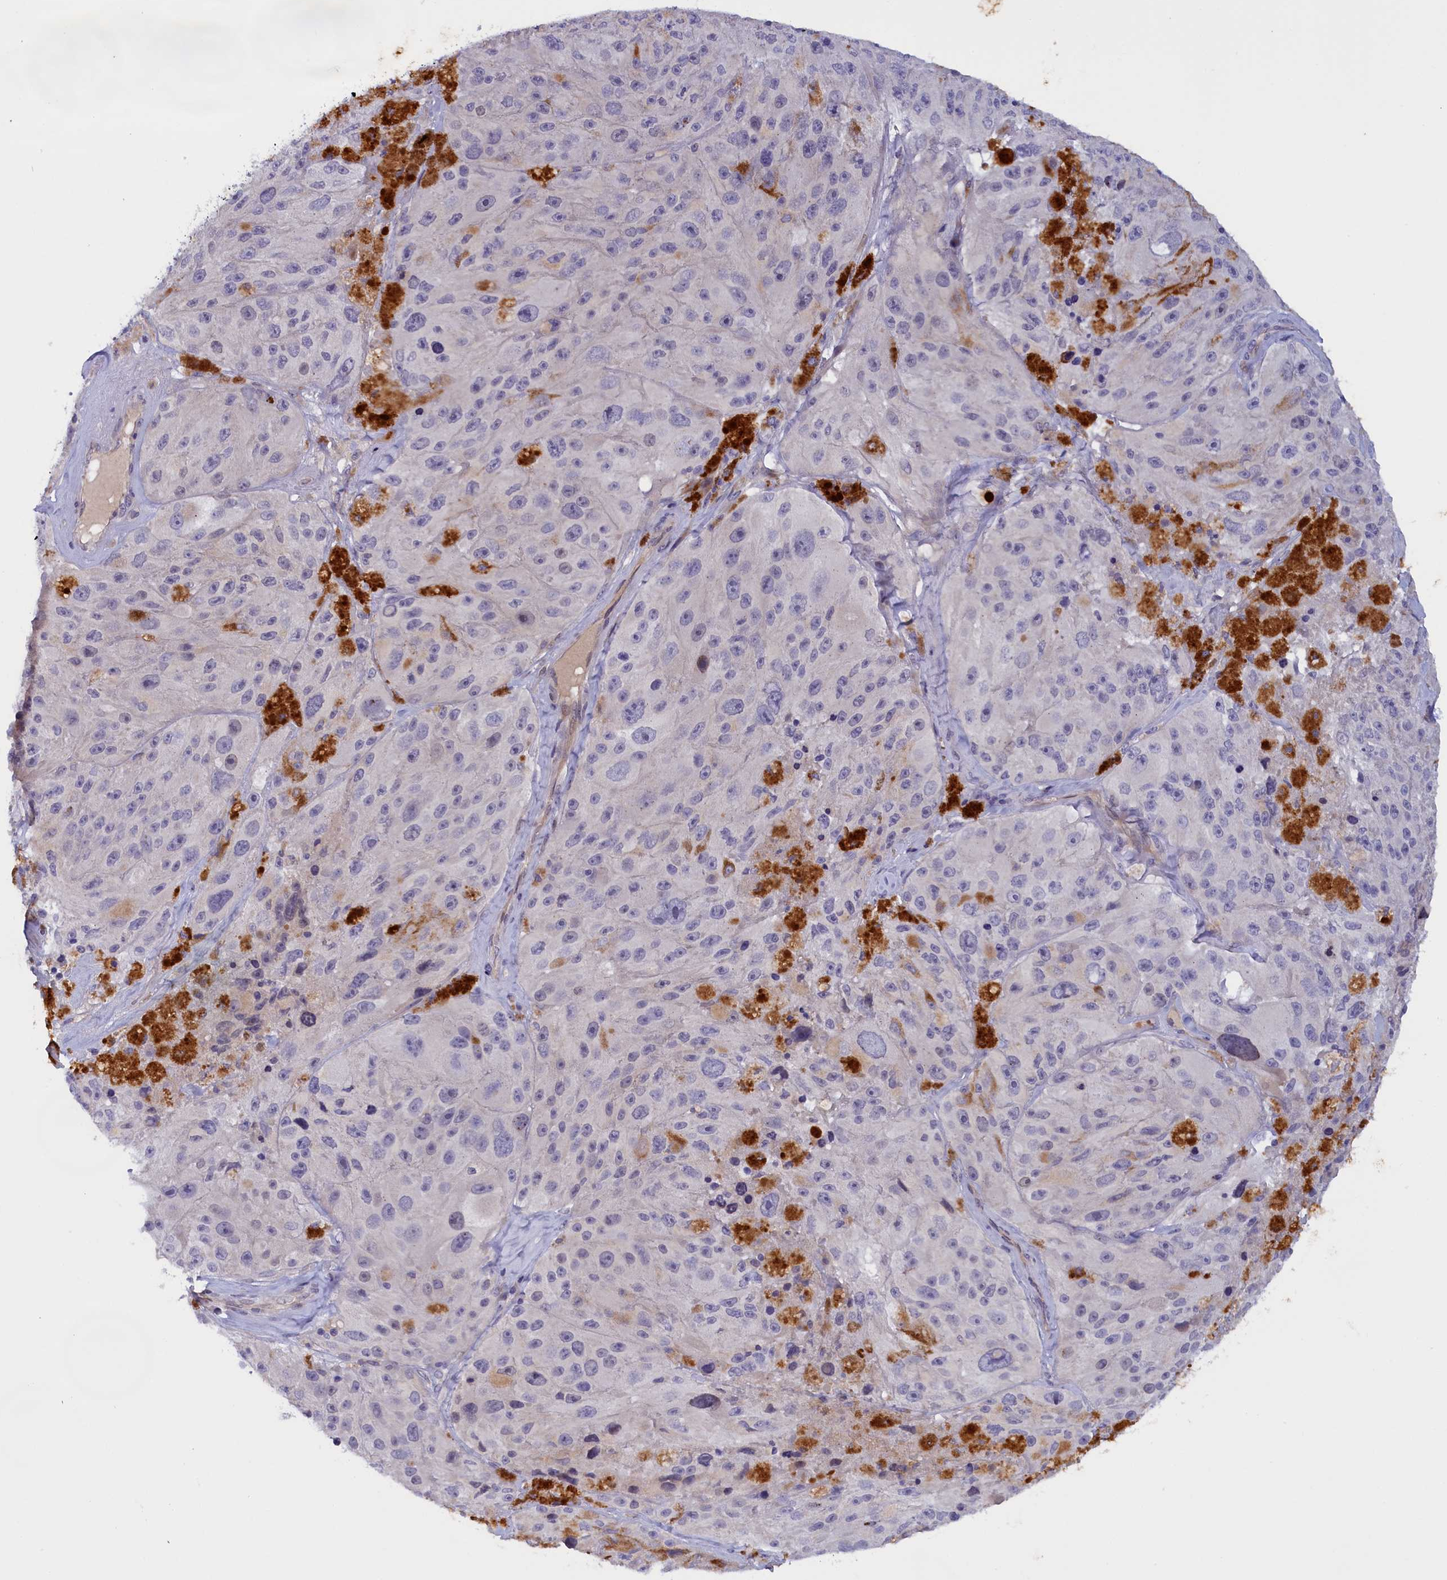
{"staining": {"intensity": "negative", "quantity": "none", "location": "none"}, "tissue": "melanoma", "cell_type": "Tumor cells", "image_type": "cancer", "snomed": [{"axis": "morphology", "description": "Malignant melanoma, Metastatic site"}, {"axis": "topography", "description": "Lymph node"}], "caption": "IHC histopathology image of neoplastic tissue: malignant melanoma (metastatic site) stained with DAB (3,3'-diaminobenzidine) exhibits no significant protein positivity in tumor cells.", "gene": "IGFALS", "patient": {"sex": "male", "age": 62}}